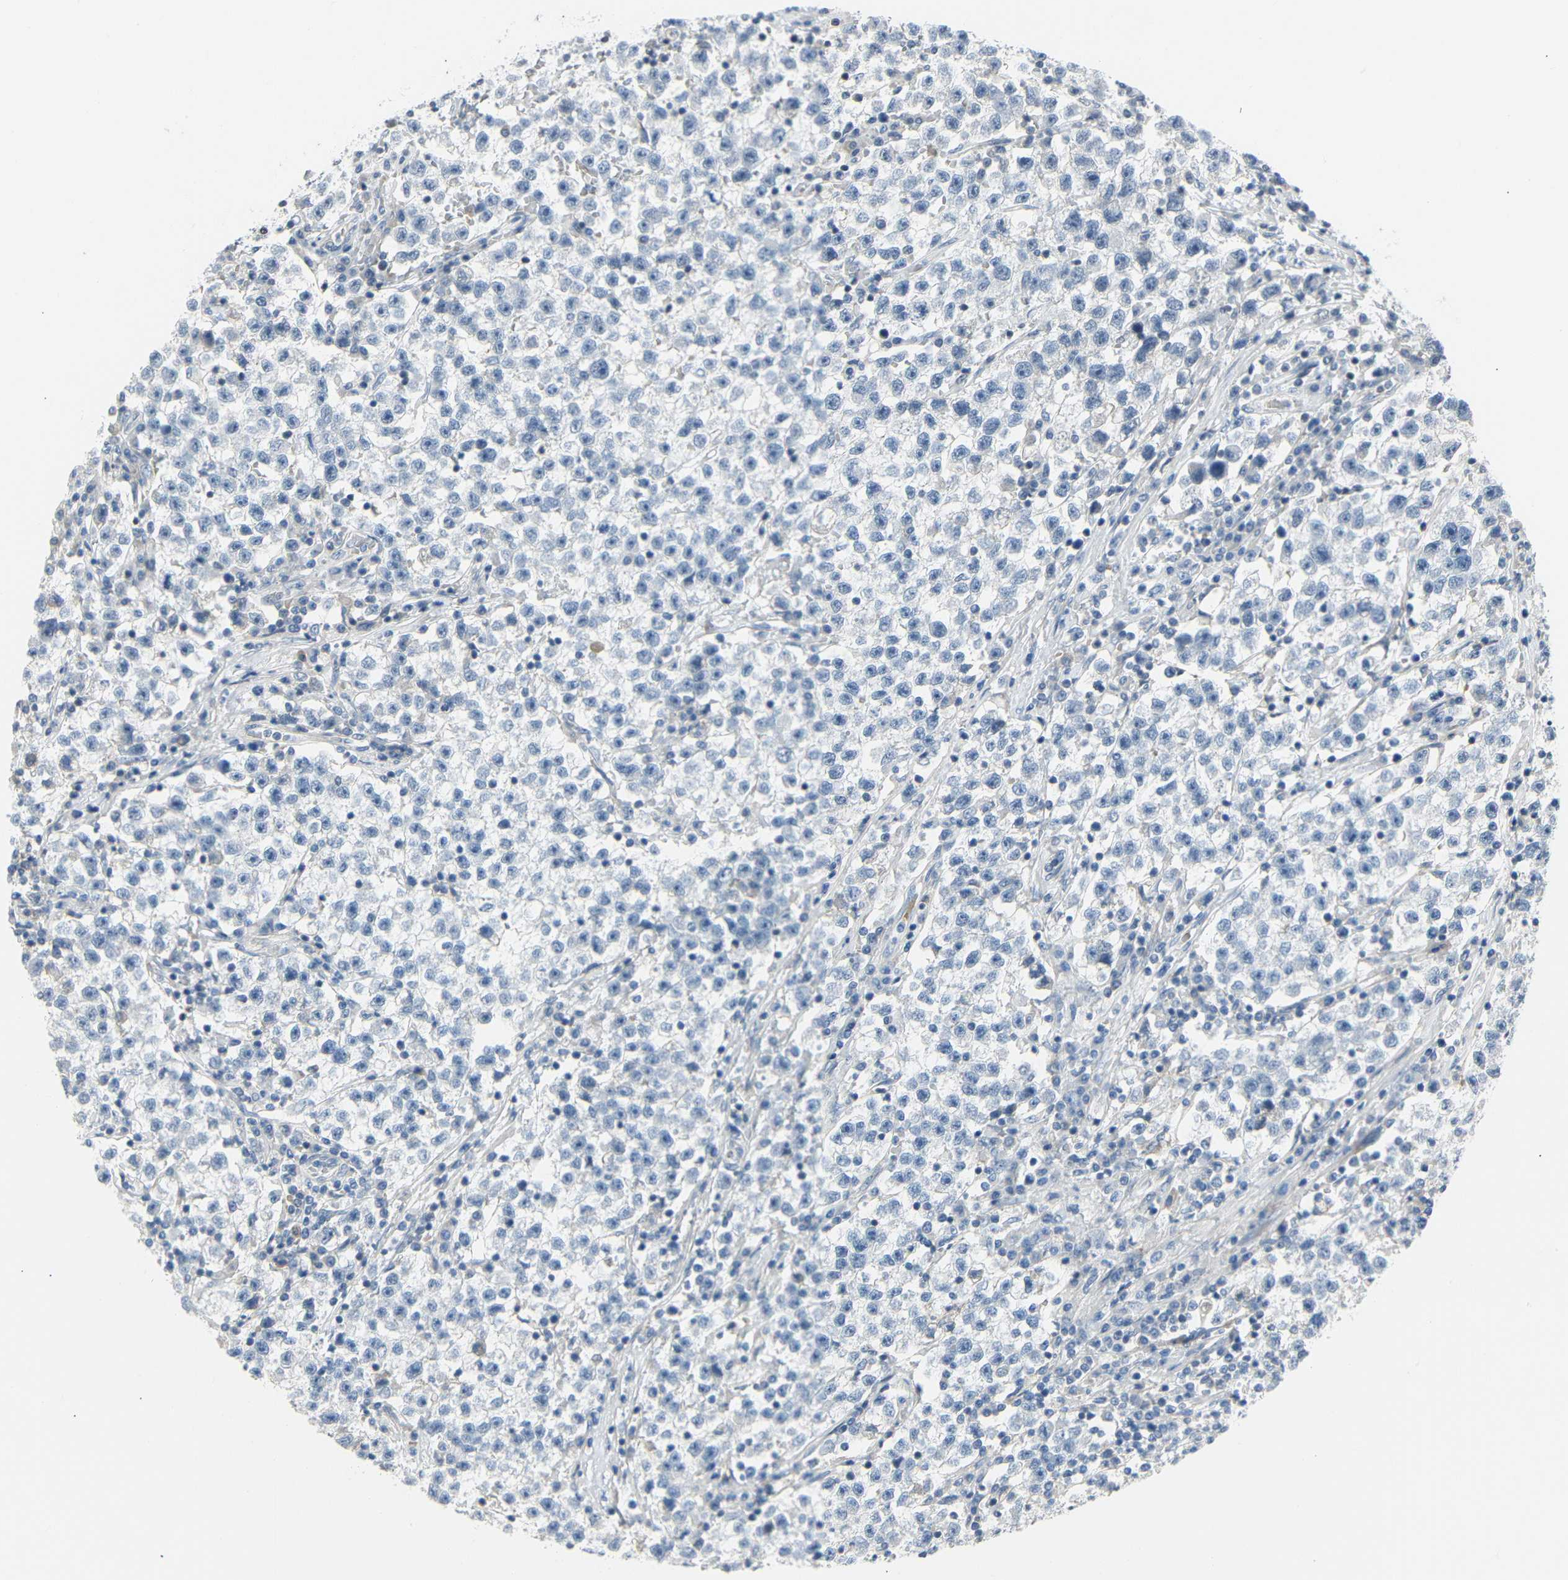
{"staining": {"intensity": "negative", "quantity": "none", "location": "none"}, "tissue": "testis cancer", "cell_type": "Tumor cells", "image_type": "cancer", "snomed": [{"axis": "morphology", "description": "Seminoma, NOS"}, {"axis": "topography", "description": "Testis"}], "caption": "Protein analysis of seminoma (testis) demonstrates no significant positivity in tumor cells.", "gene": "IMPG2", "patient": {"sex": "male", "age": 22}}